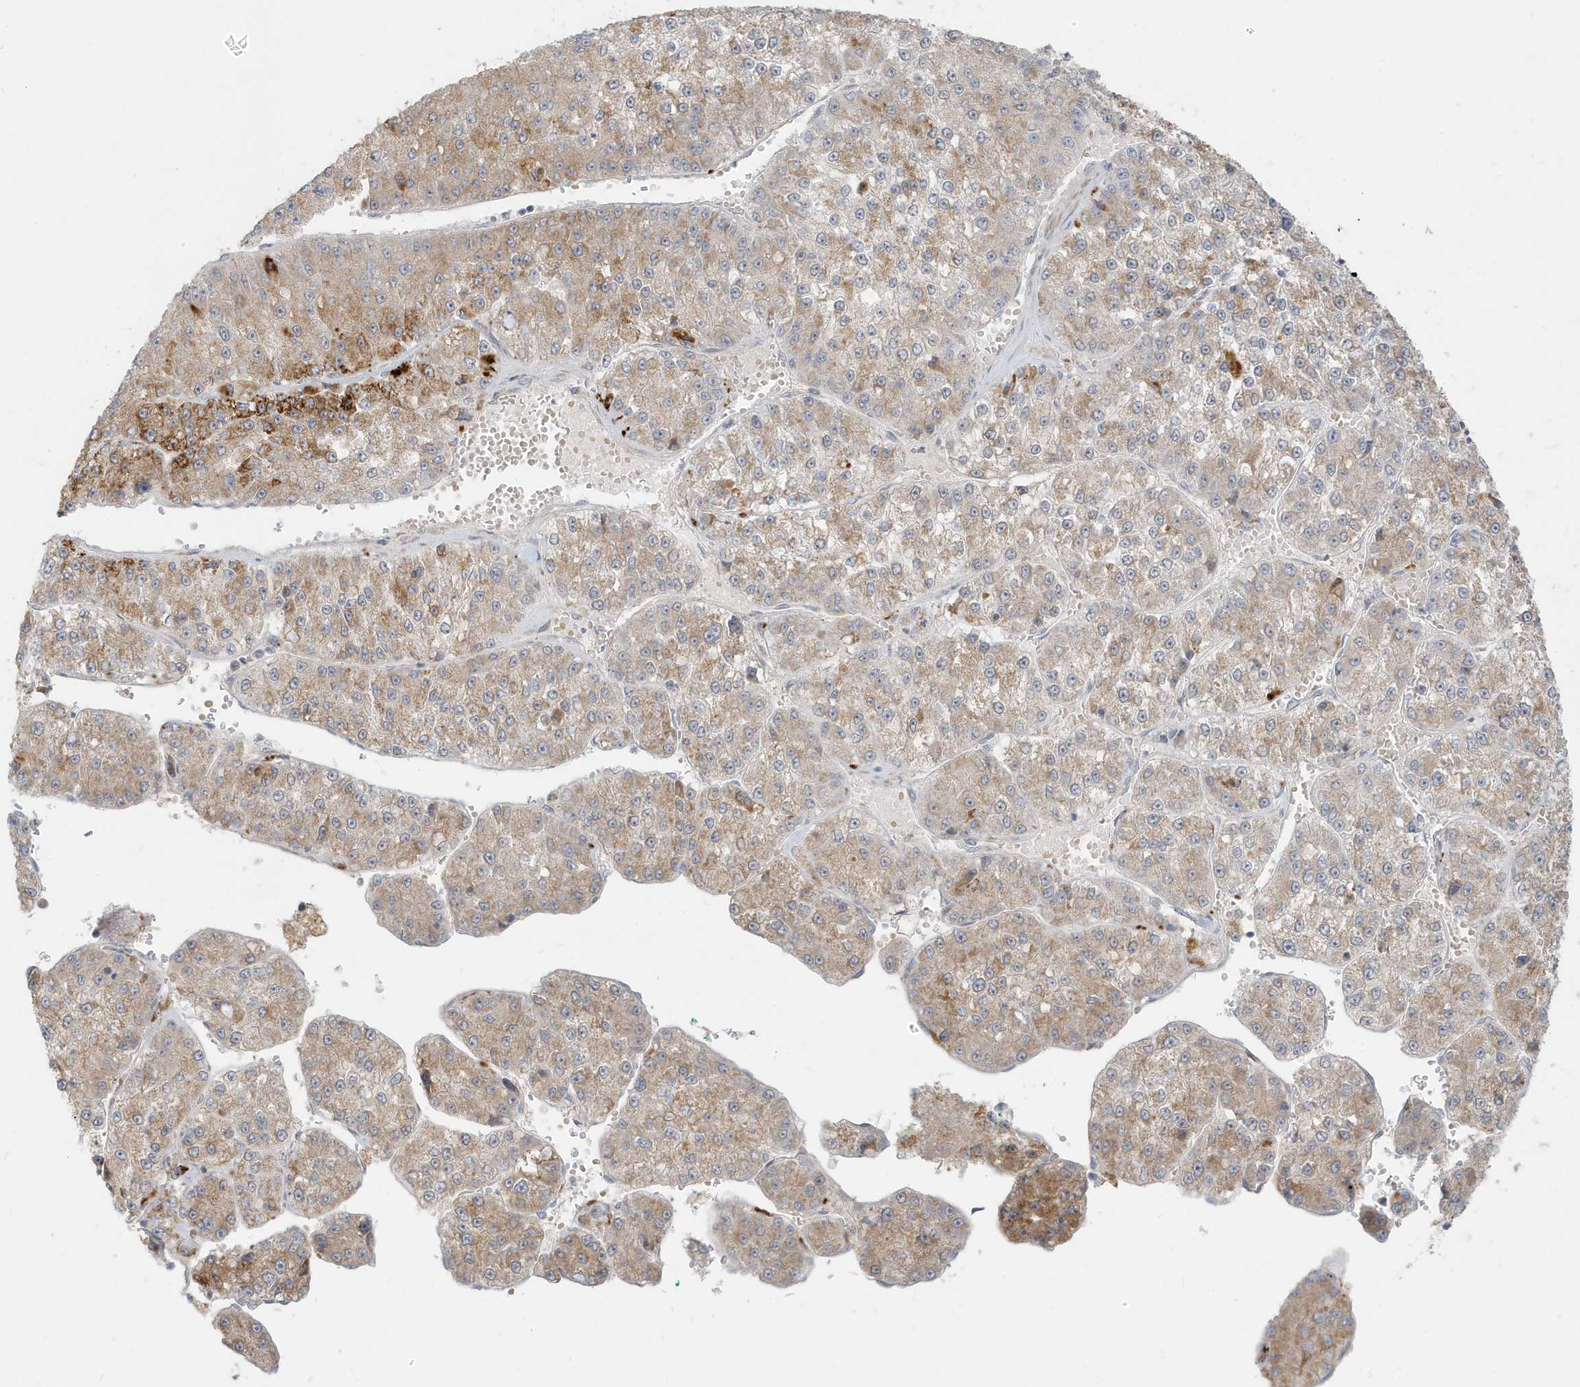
{"staining": {"intensity": "moderate", "quantity": ">75%", "location": "cytoplasmic/membranous"}, "tissue": "liver cancer", "cell_type": "Tumor cells", "image_type": "cancer", "snomed": [{"axis": "morphology", "description": "Carcinoma, Hepatocellular, NOS"}, {"axis": "topography", "description": "Liver"}], "caption": "An image showing moderate cytoplasmic/membranous expression in approximately >75% of tumor cells in liver cancer, as visualized by brown immunohistochemical staining.", "gene": "MCOLN1", "patient": {"sex": "female", "age": 73}}